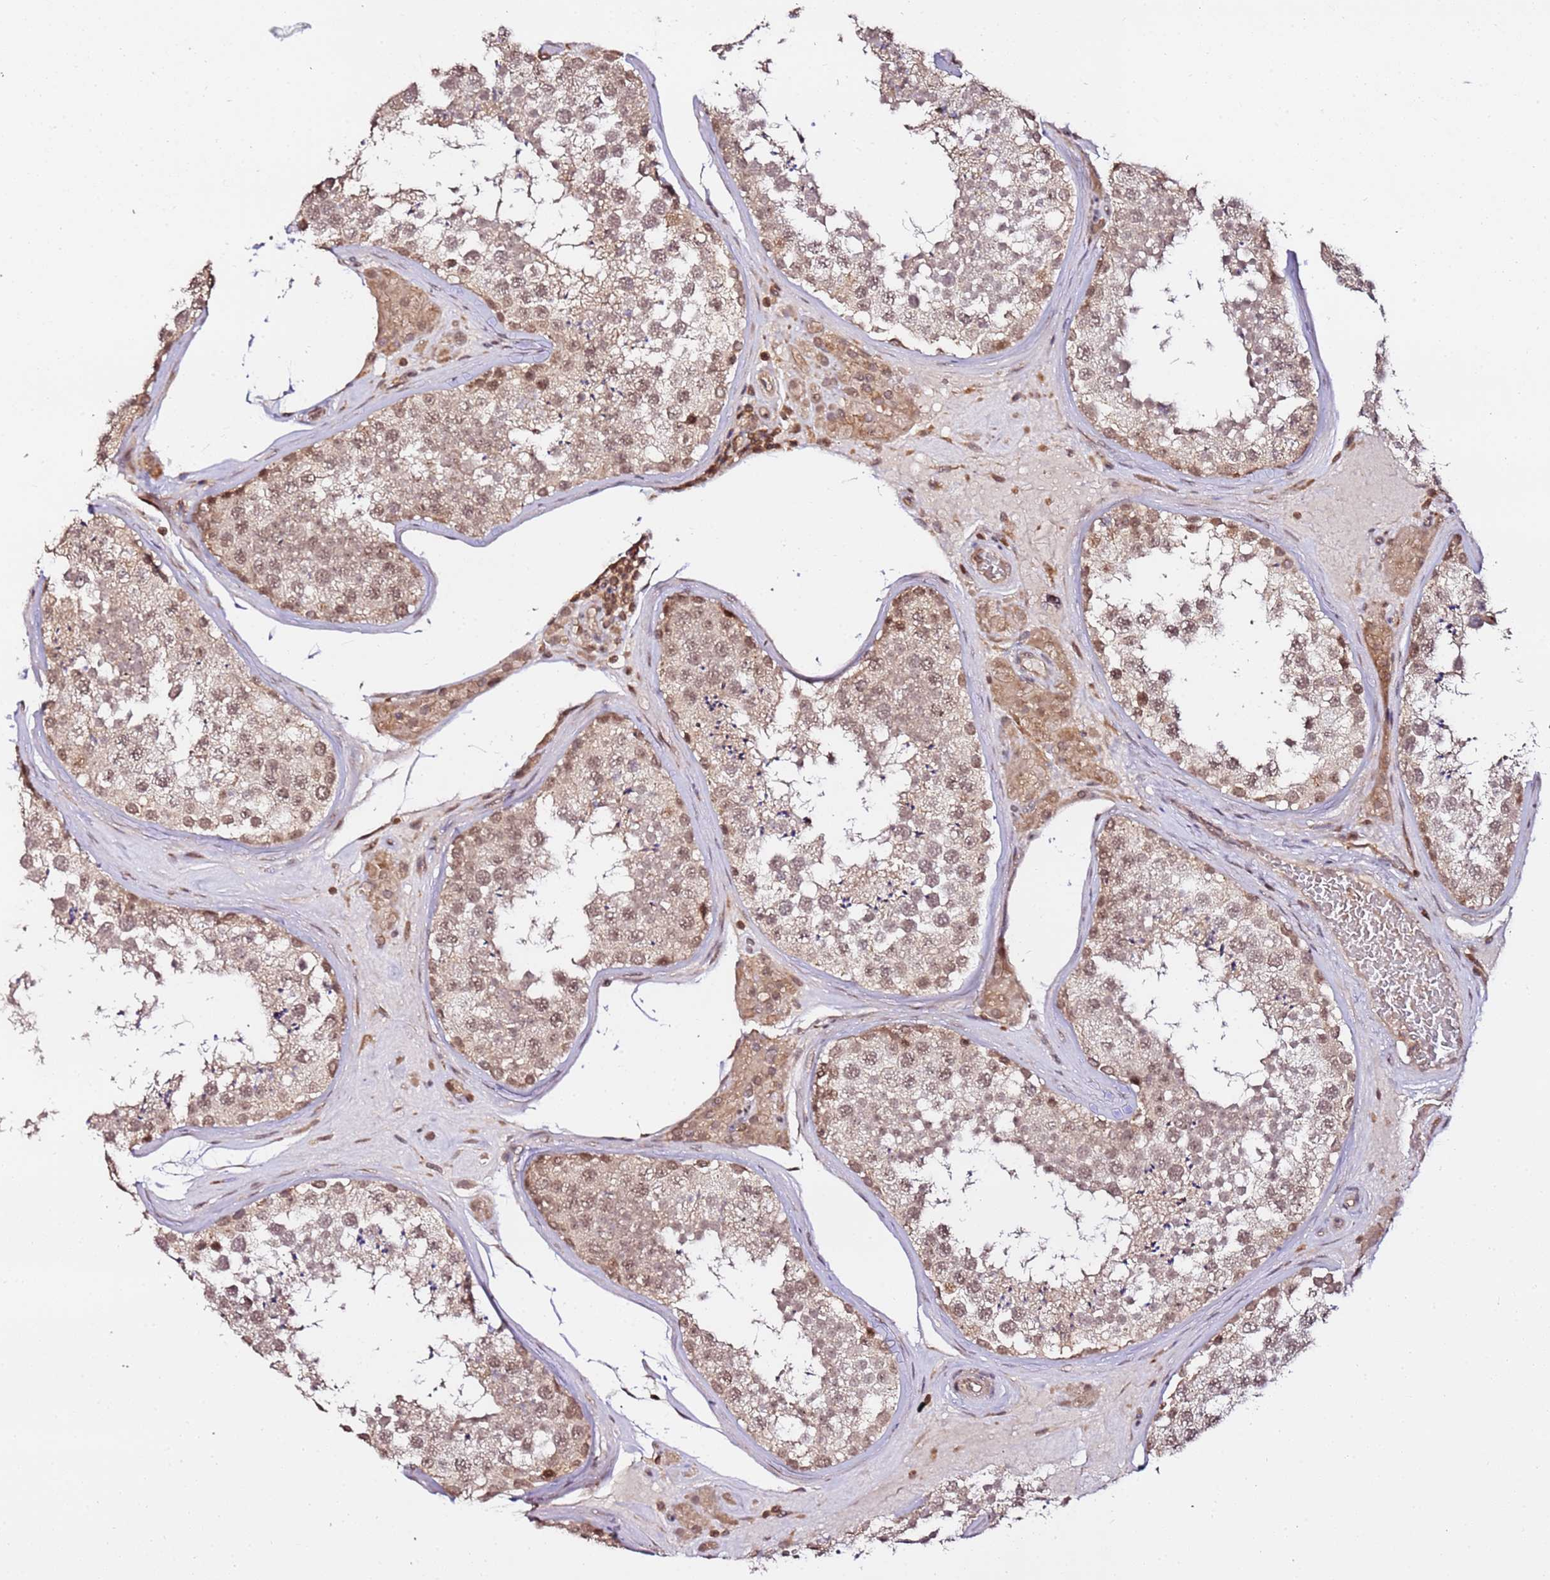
{"staining": {"intensity": "moderate", "quantity": "25%-75%", "location": "nuclear"}, "tissue": "testis", "cell_type": "Cells in seminiferous ducts", "image_type": "normal", "snomed": [{"axis": "morphology", "description": "Normal tissue, NOS"}, {"axis": "topography", "description": "Testis"}], "caption": "Brown immunohistochemical staining in benign human testis displays moderate nuclear positivity in about 25%-75% of cells in seminiferous ducts. The staining was performed using DAB (3,3'-diaminobenzidine) to visualize the protein expression in brown, while the nuclei were stained in blue with hematoxylin (Magnification: 20x).", "gene": "OR5V1", "patient": {"sex": "male", "age": 46}}